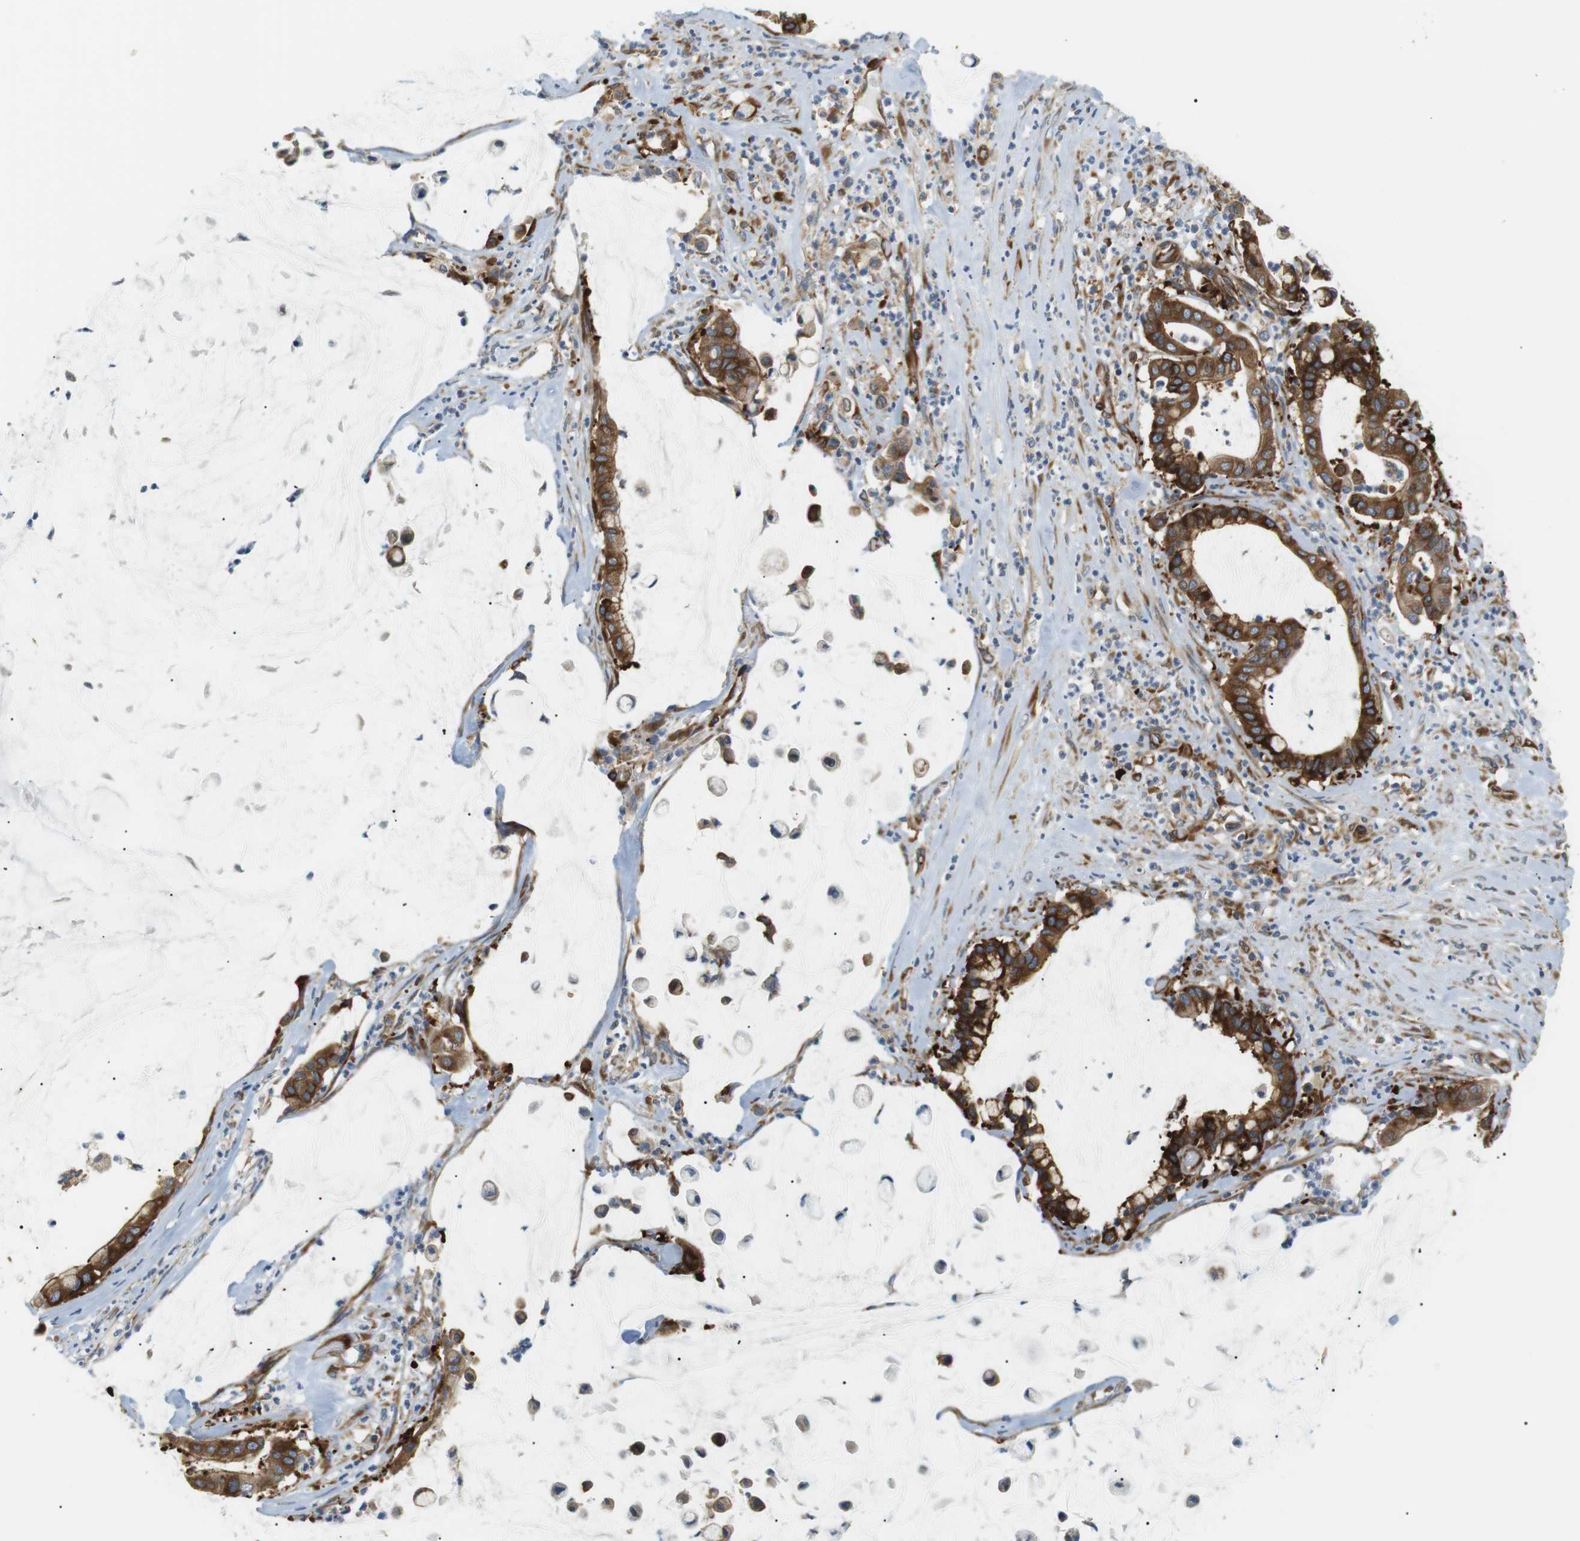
{"staining": {"intensity": "strong", "quantity": ">75%", "location": "cytoplasmic/membranous"}, "tissue": "pancreatic cancer", "cell_type": "Tumor cells", "image_type": "cancer", "snomed": [{"axis": "morphology", "description": "Adenocarcinoma, NOS"}, {"axis": "topography", "description": "Pancreas"}], "caption": "Strong cytoplasmic/membranous positivity is seen in approximately >75% of tumor cells in adenocarcinoma (pancreatic).", "gene": "TMEM200A", "patient": {"sex": "male", "age": 41}}